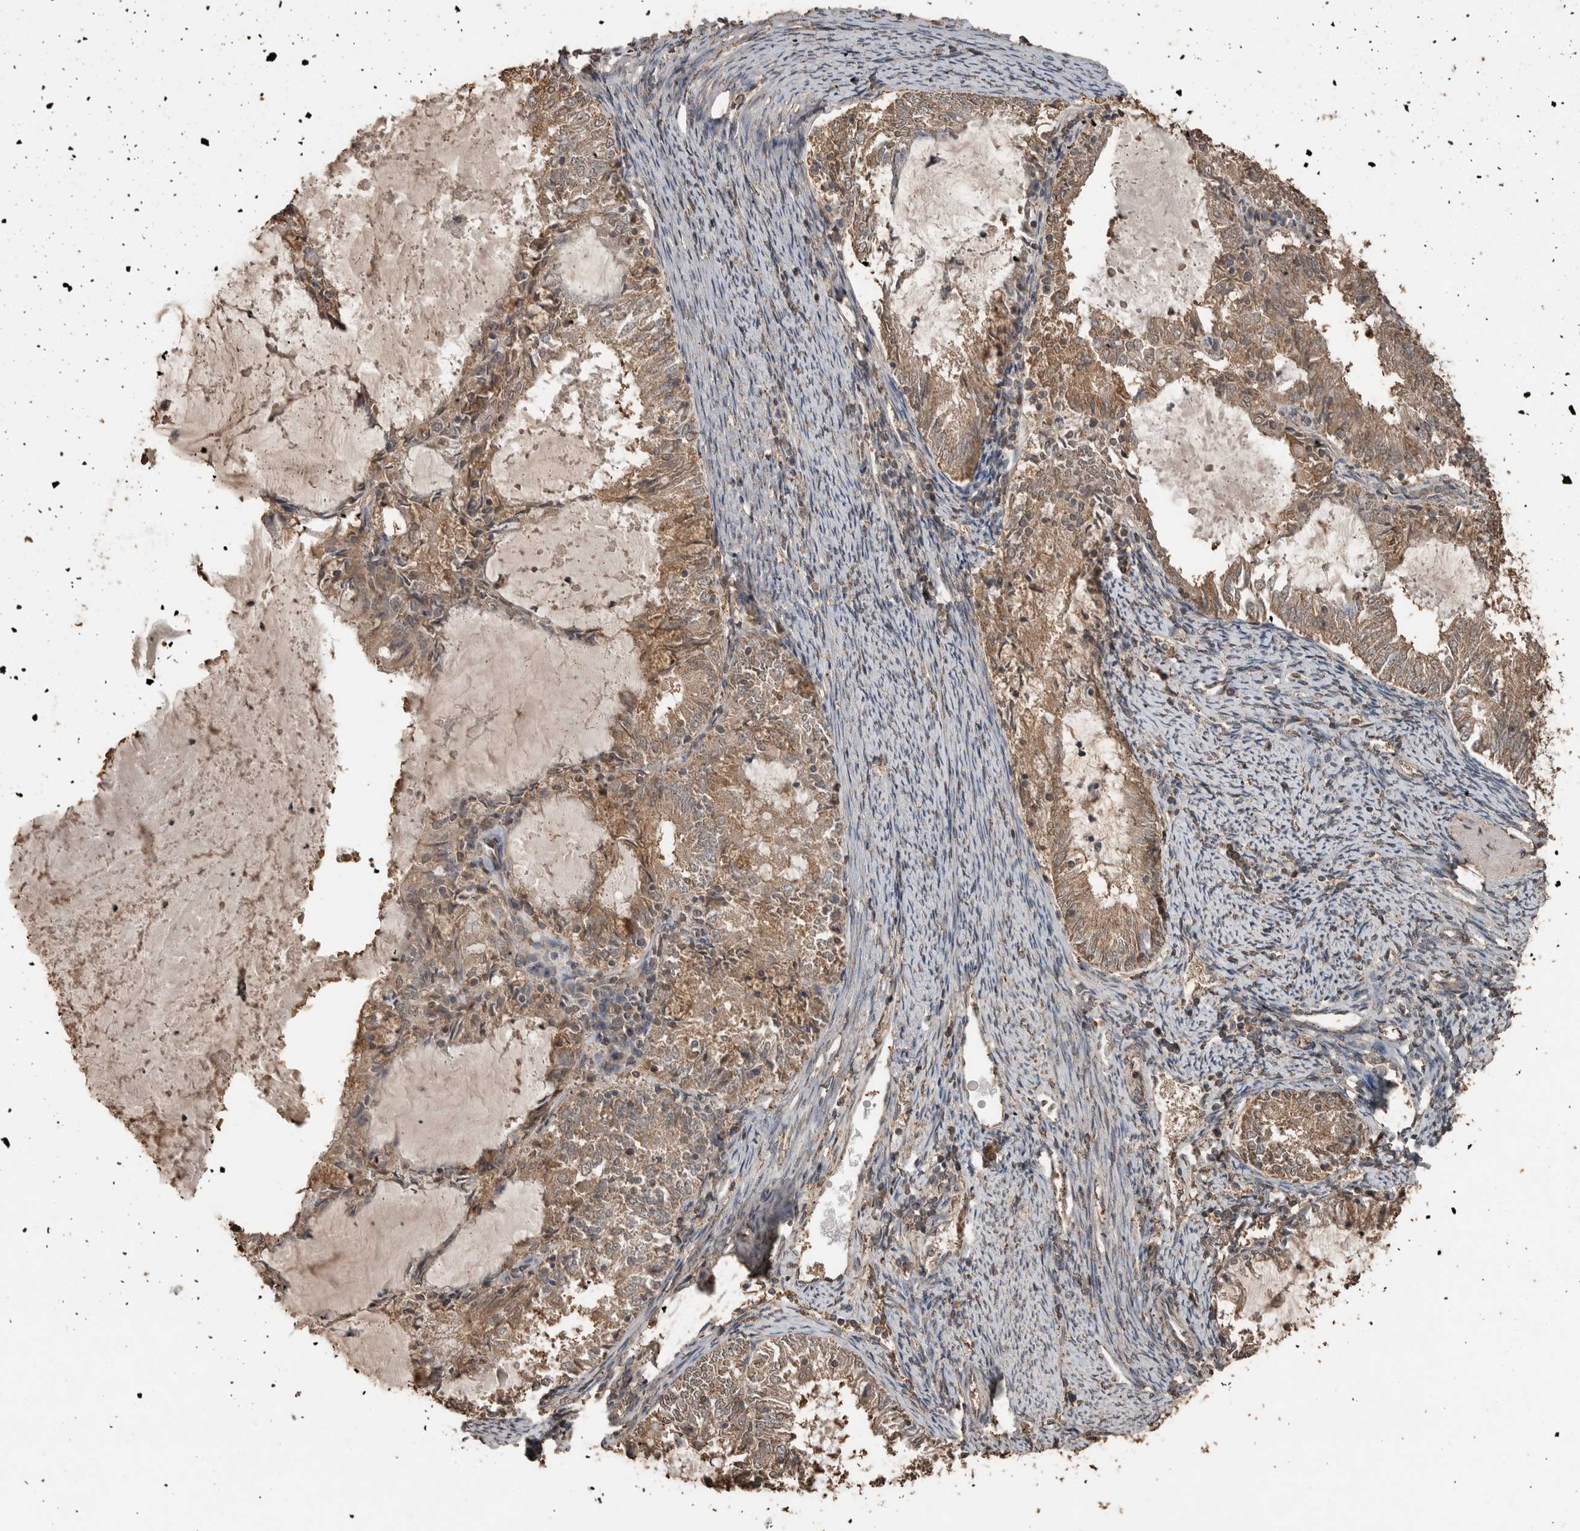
{"staining": {"intensity": "moderate", "quantity": ">75%", "location": "cytoplasmic/membranous"}, "tissue": "endometrial cancer", "cell_type": "Tumor cells", "image_type": "cancer", "snomed": [{"axis": "morphology", "description": "Adenocarcinoma, NOS"}, {"axis": "topography", "description": "Endometrium"}], "caption": "Protein staining of endometrial adenocarcinoma tissue exhibits moderate cytoplasmic/membranous expression in approximately >75% of tumor cells. The protein of interest is stained brown, and the nuclei are stained in blue (DAB (3,3'-diaminobenzidine) IHC with brightfield microscopy, high magnification).", "gene": "BLZF1", "patient": {"sex": "female", "age": 57}}